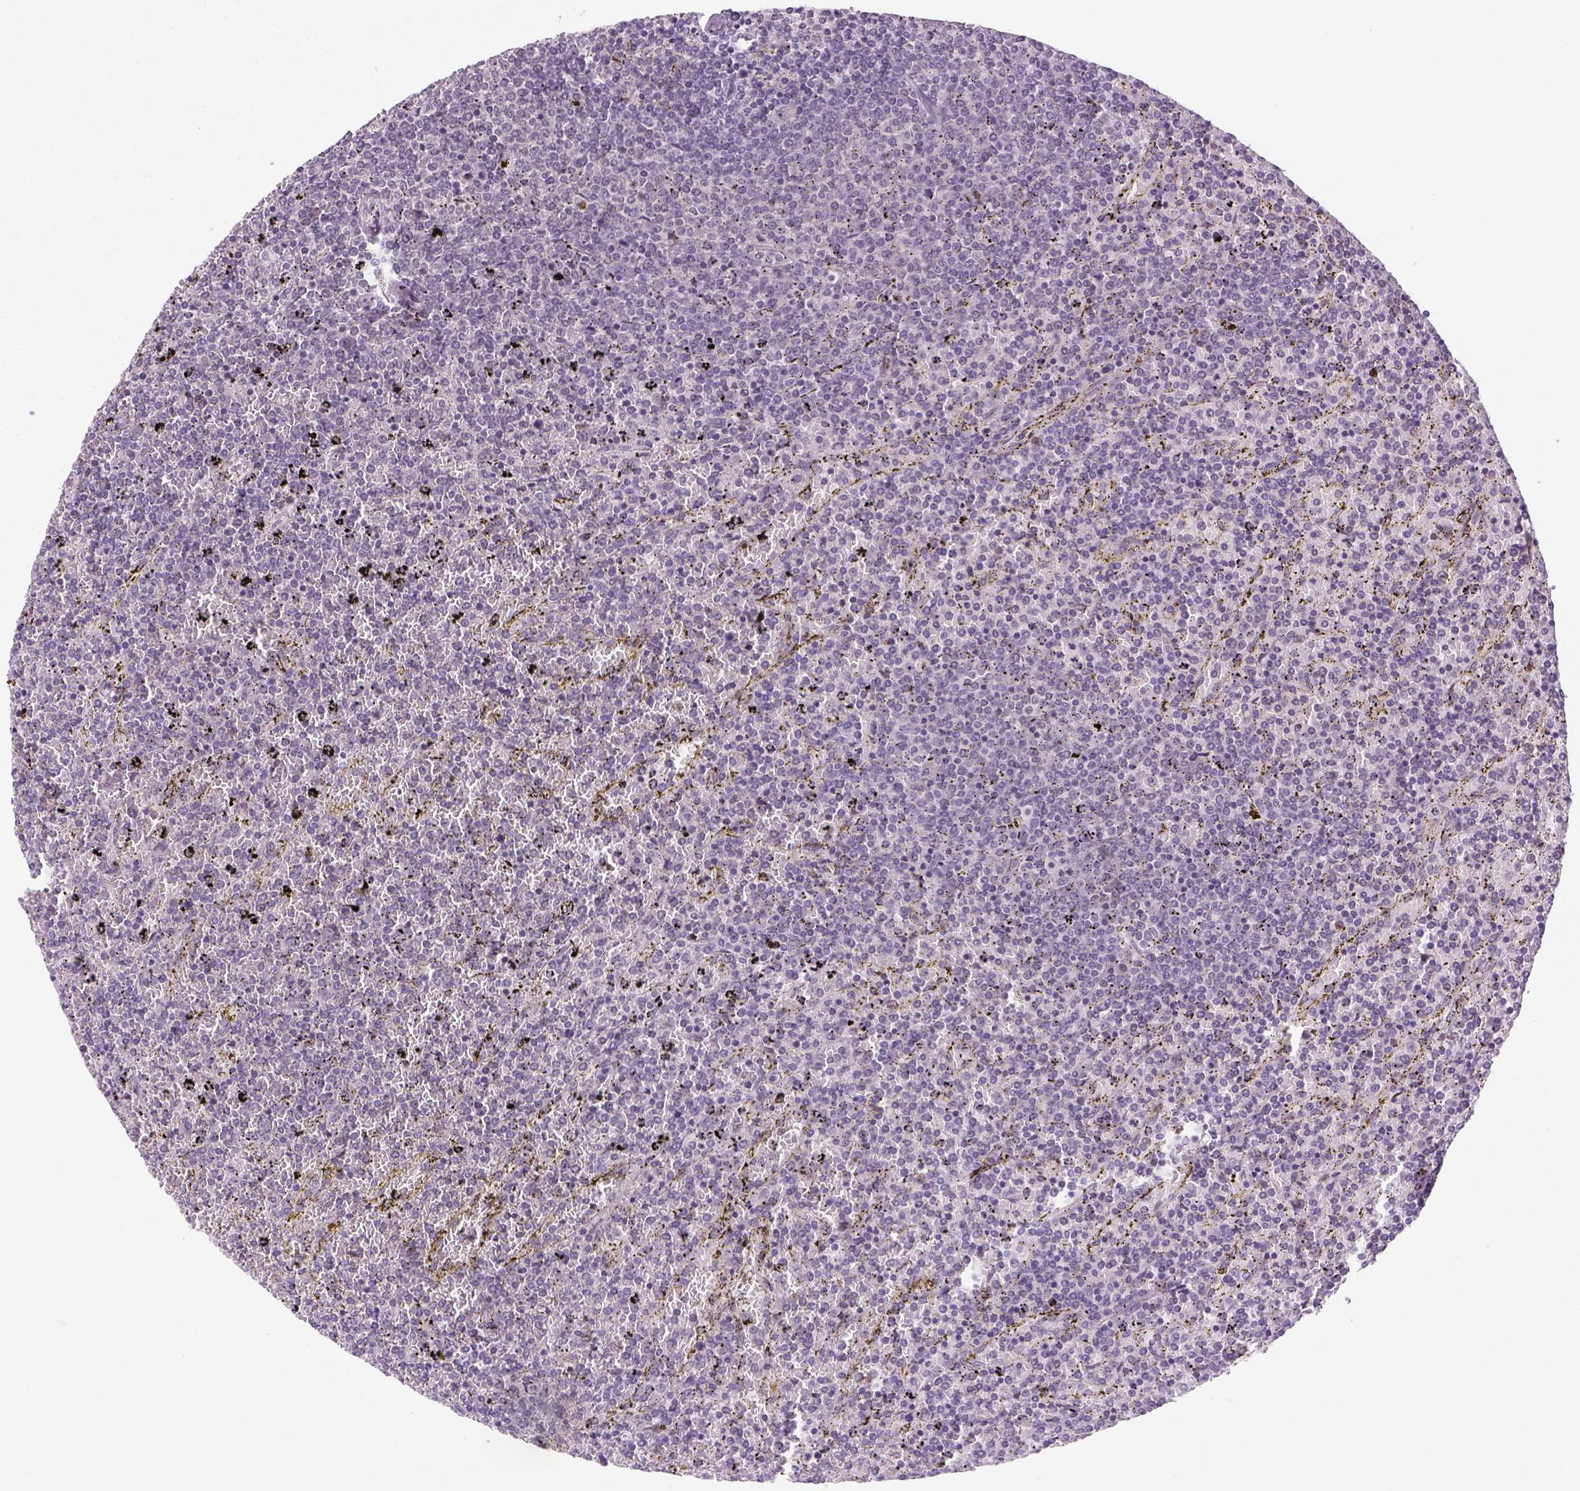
{"staining": {"intensity": "negative", "quantity": "none", "location": "none"}, "tissue": "lymphoma", "cell_type": "Tumor cells", "image_type": "cancer", "snomed": [{"axis": "morphology", "description": "Malignant lymphoma, non-Hodgkin's type, Low grade"}, {"axis": "topography", "description": "Spleen"}], "caption": "Malignant lymphoma, non-Hodgkin's type (low-grade) was stained to show a protein in brown. There is no significant expression in tumor cells.", "gene": "MAGEB3", "patient": {"sex": "female", "age": 77}}